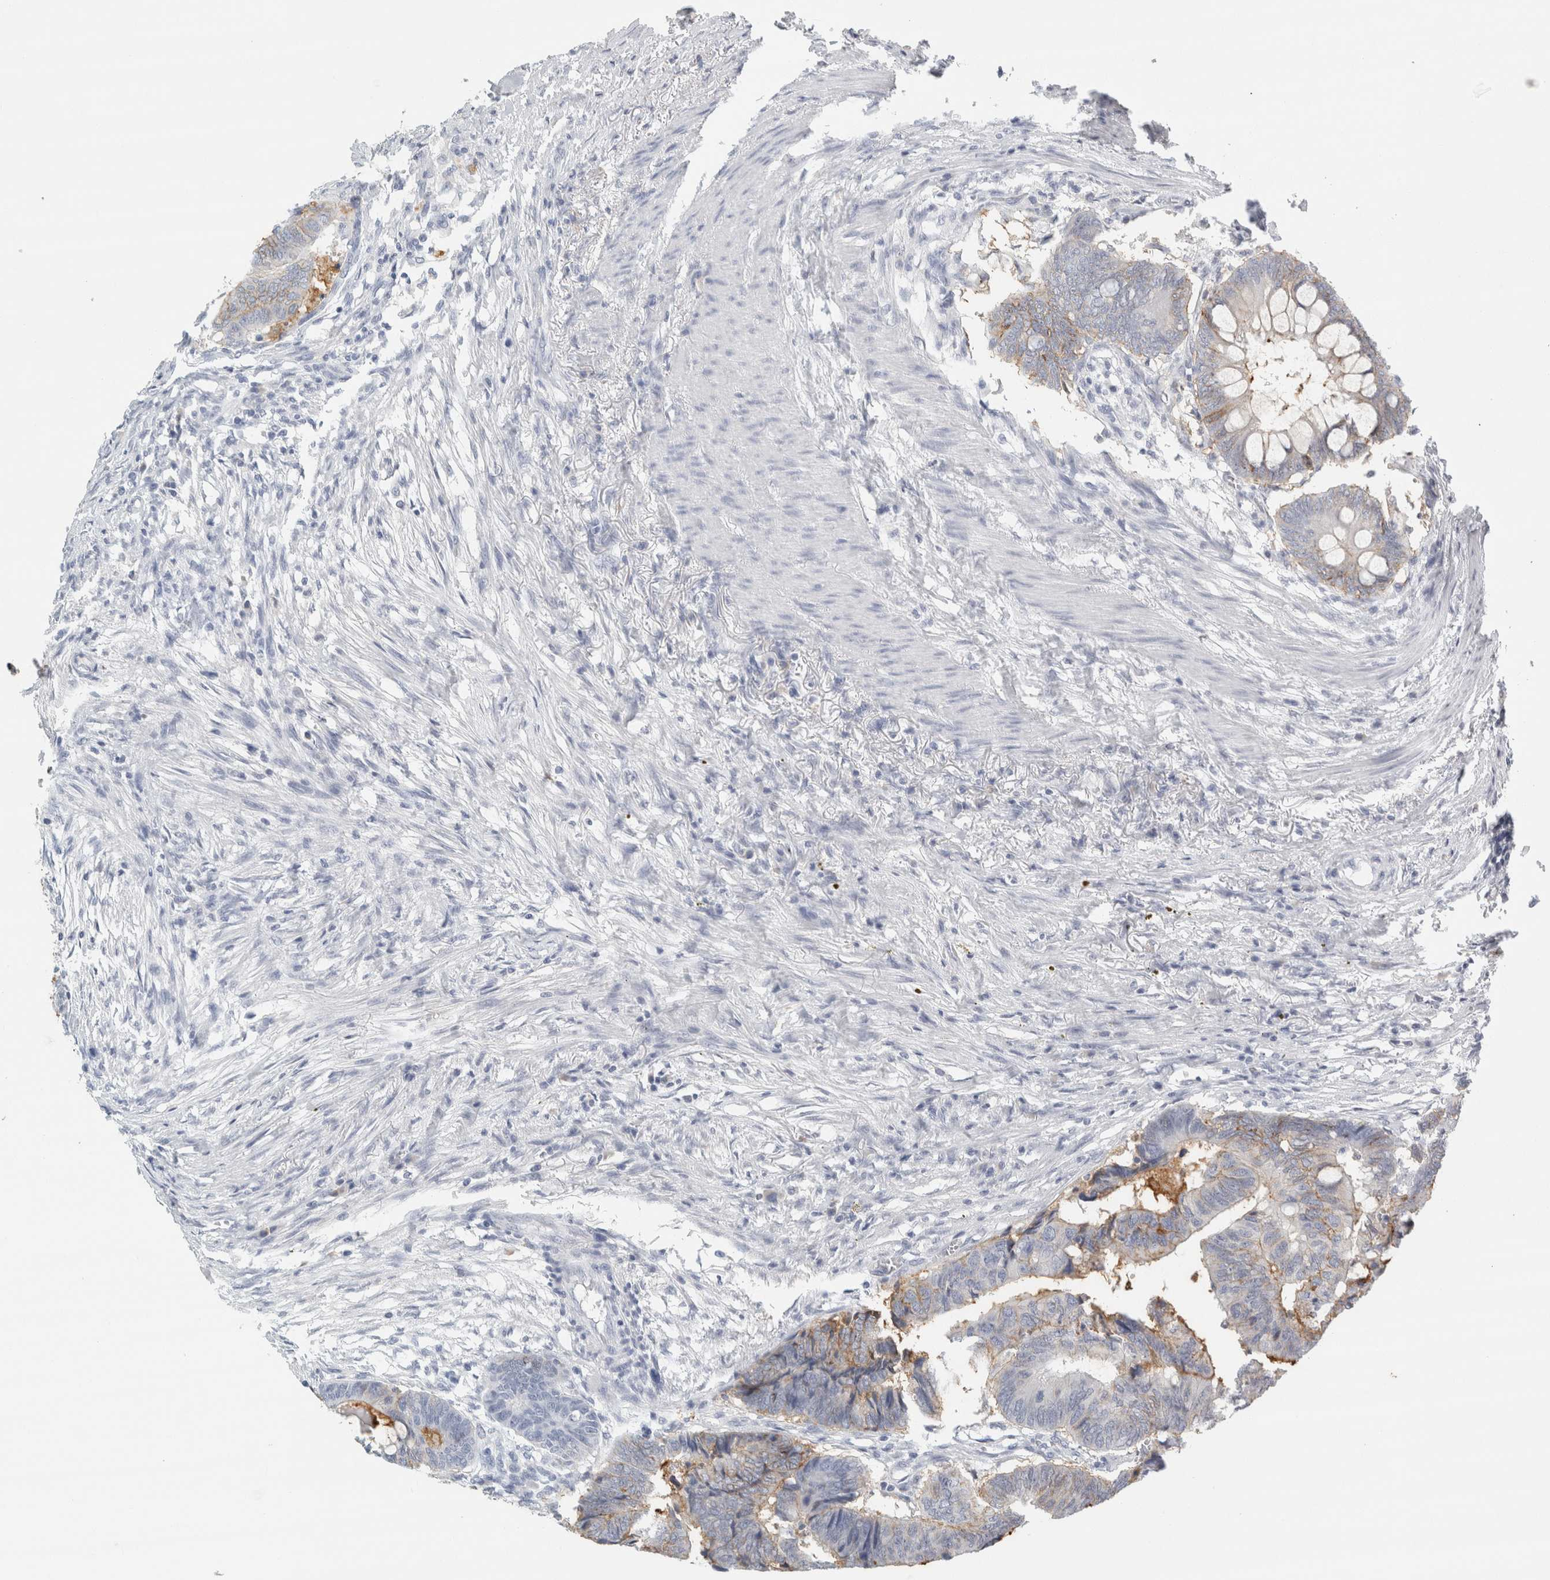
{"staining": {"intensity": "weak", "quantity": "<25%", "location": "cytoplasmic/membranous"}, "tissue": "colorectal cancer", "cell_type": "Tumor cells", "image_type": "cancer", "snomed": [{"axis": "morphology", "description": "Normal tissue, NOS"}, {"axis": "morphology", "description": "Adenocarcinoma, NOS"}, {"axis": "topography", "description": "Rectum"}, {"axis": "topography", "description": "Peripheral nerve tissue"}], "caption": "Protein analysis of colorectal adenocarcinoma shows no significant expression in tumor cells.", "gene": "TSPAN8", "patient": {"sex": "male", "age": 92}}